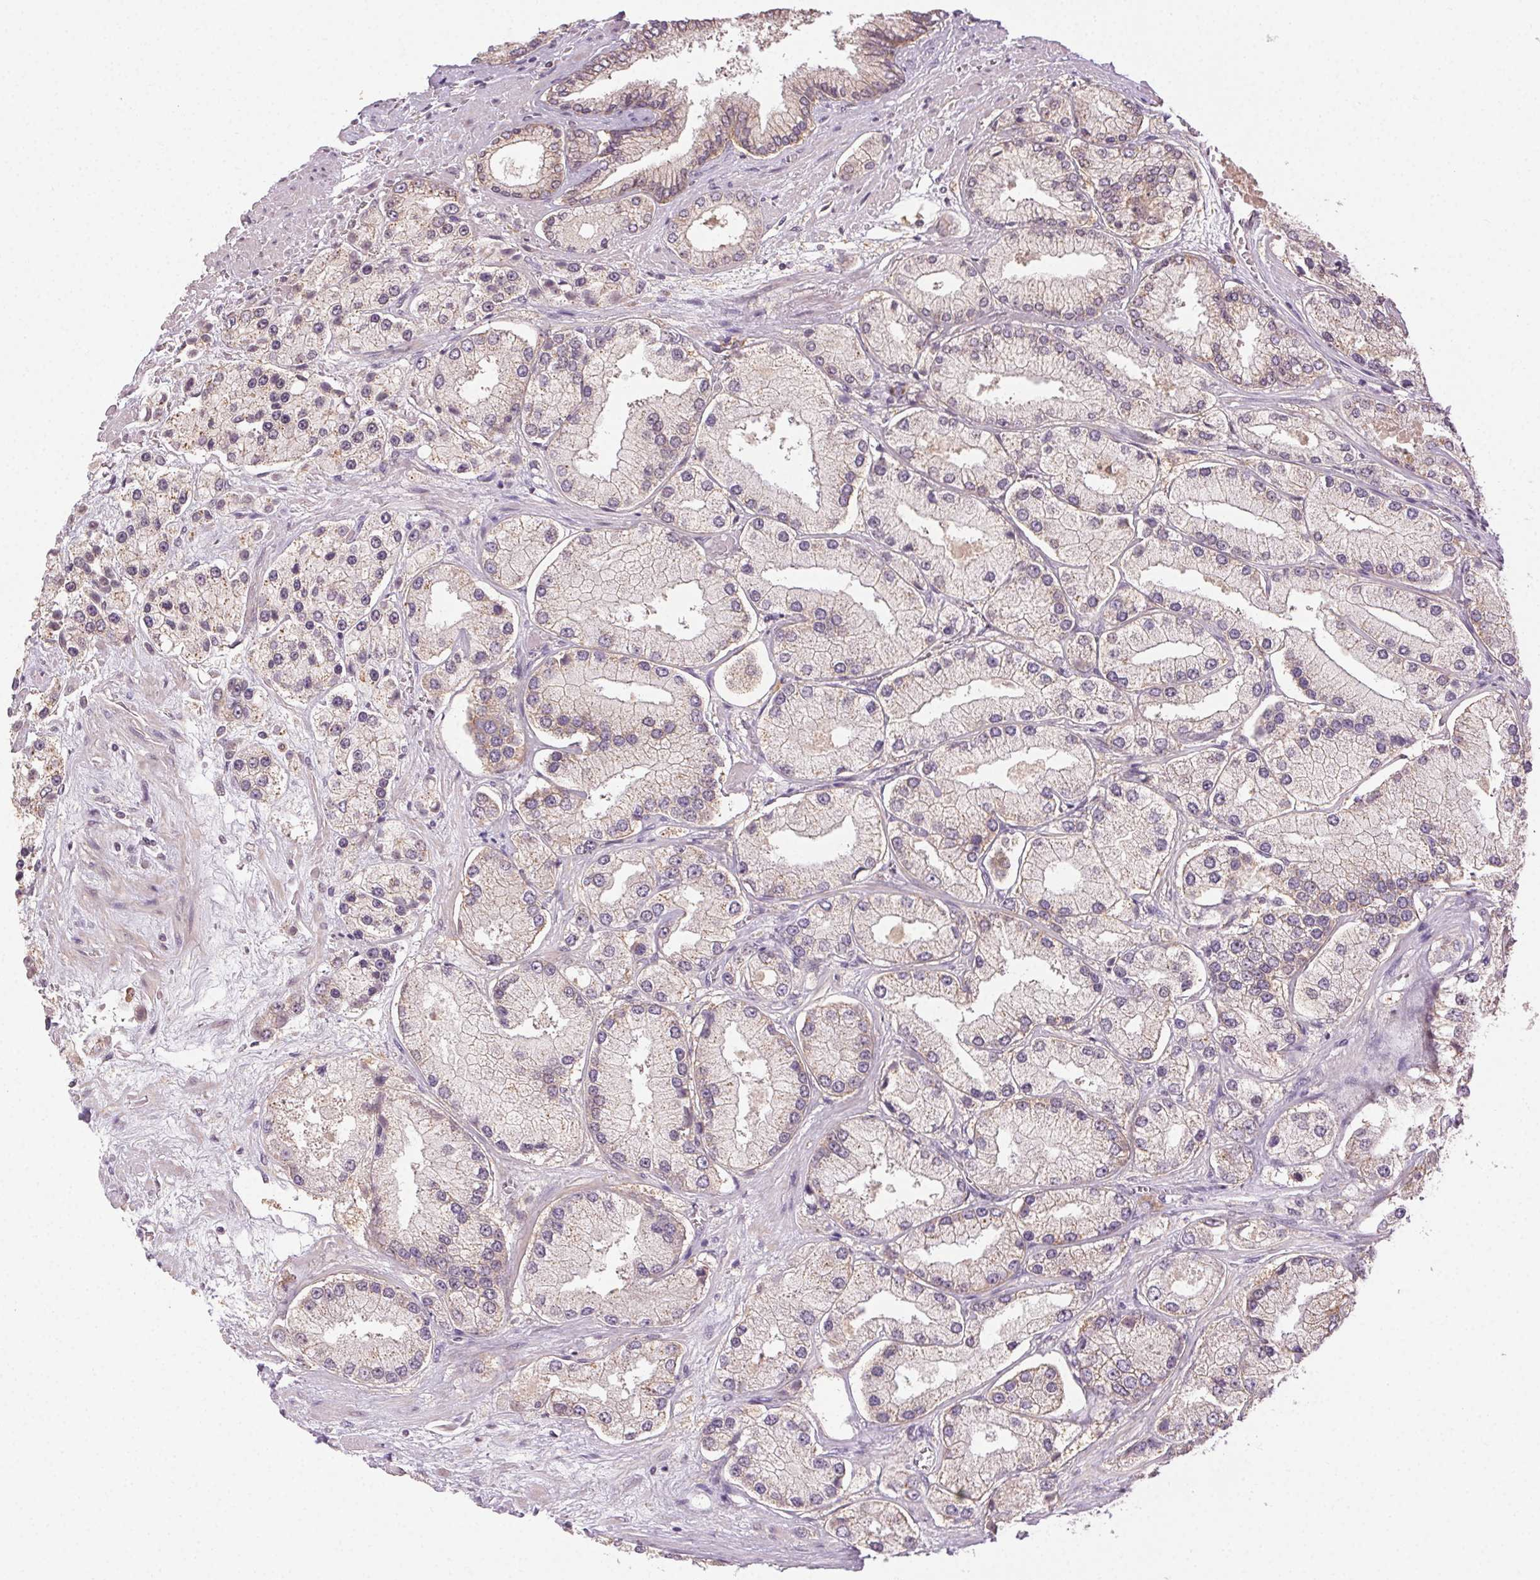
{"staining": {"intensity": "weak", "quantity": "25%-75%", "location": "cytoplasmic/membranous"}, "tissue": "prostate cancer", "cell_type": "Tumor cells", "image_type": "cancer", "snomed": [{"axis": "morphology", "description": "Adenocarcinoma, High grade"}, {"axis": "topography", "description": "Prostate"}], "caption": "The histopathology image demonstrates staining of prostate cancer, revealing weak cytoplasmic/membranous protein staining (brown color) within tumor cells. (Stains: DAB in brown, nuclei in blue, Microscopy: brightfield microscopy at high magnification).", "gene": "ATP1B3", "patient": {"sex": "male", "age": 67}}